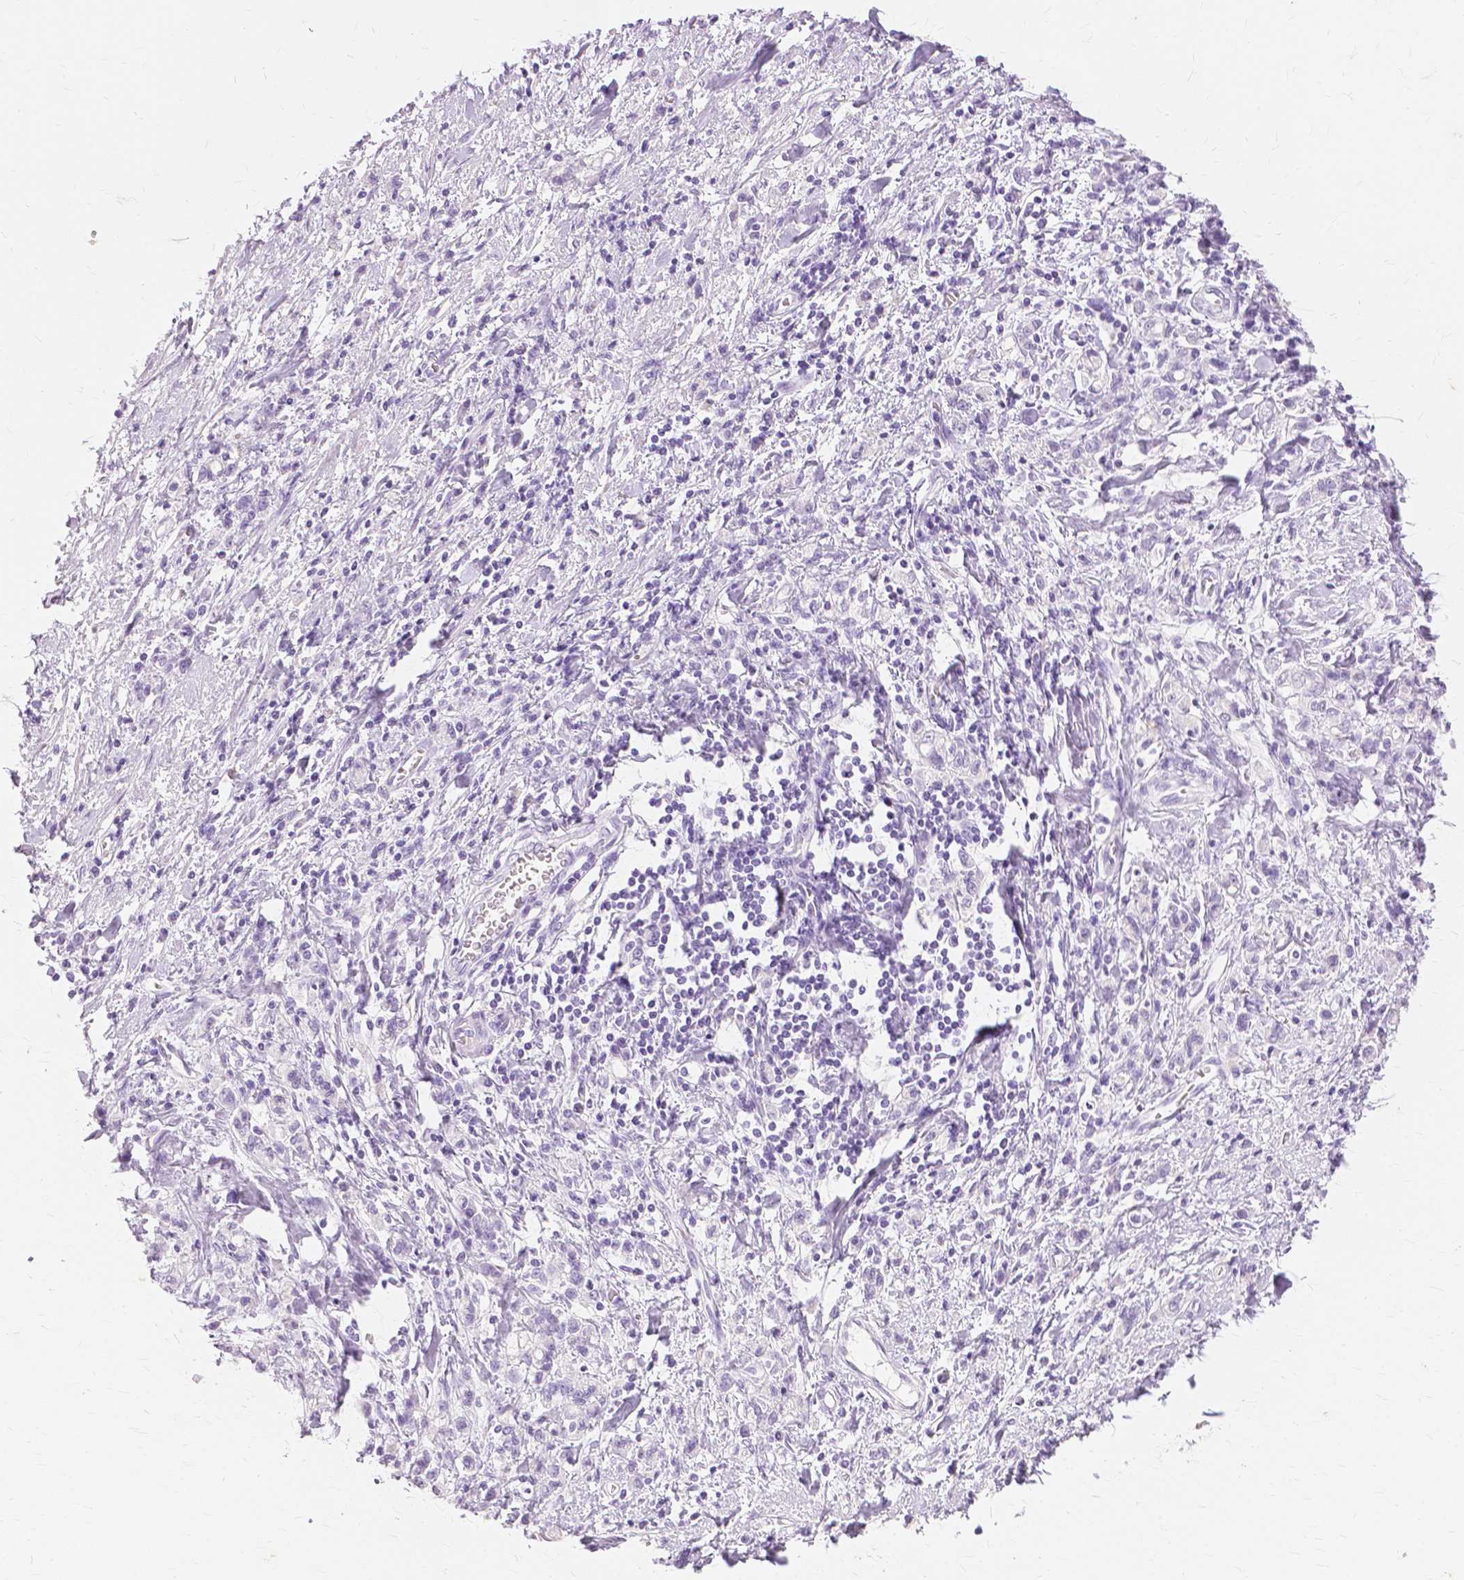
{"staining": {"intensity": "negative", "quantity": "none", "location": "none"}, "tissue": "stomach cancer", "cell_type": "Tumor cells", "image_type": "cancer", "snomed": [{"axis": "morphology", "description": "Adenocarcinoma, NOS"}, {"axis": "topography", "description": "Stomach"}], "caption": "The micrograph shows no significant expression in tumor cells of adenocarcinoma (stomach).", "gene": "TGM1", "patient": {"sex": "male", "age": 77}}